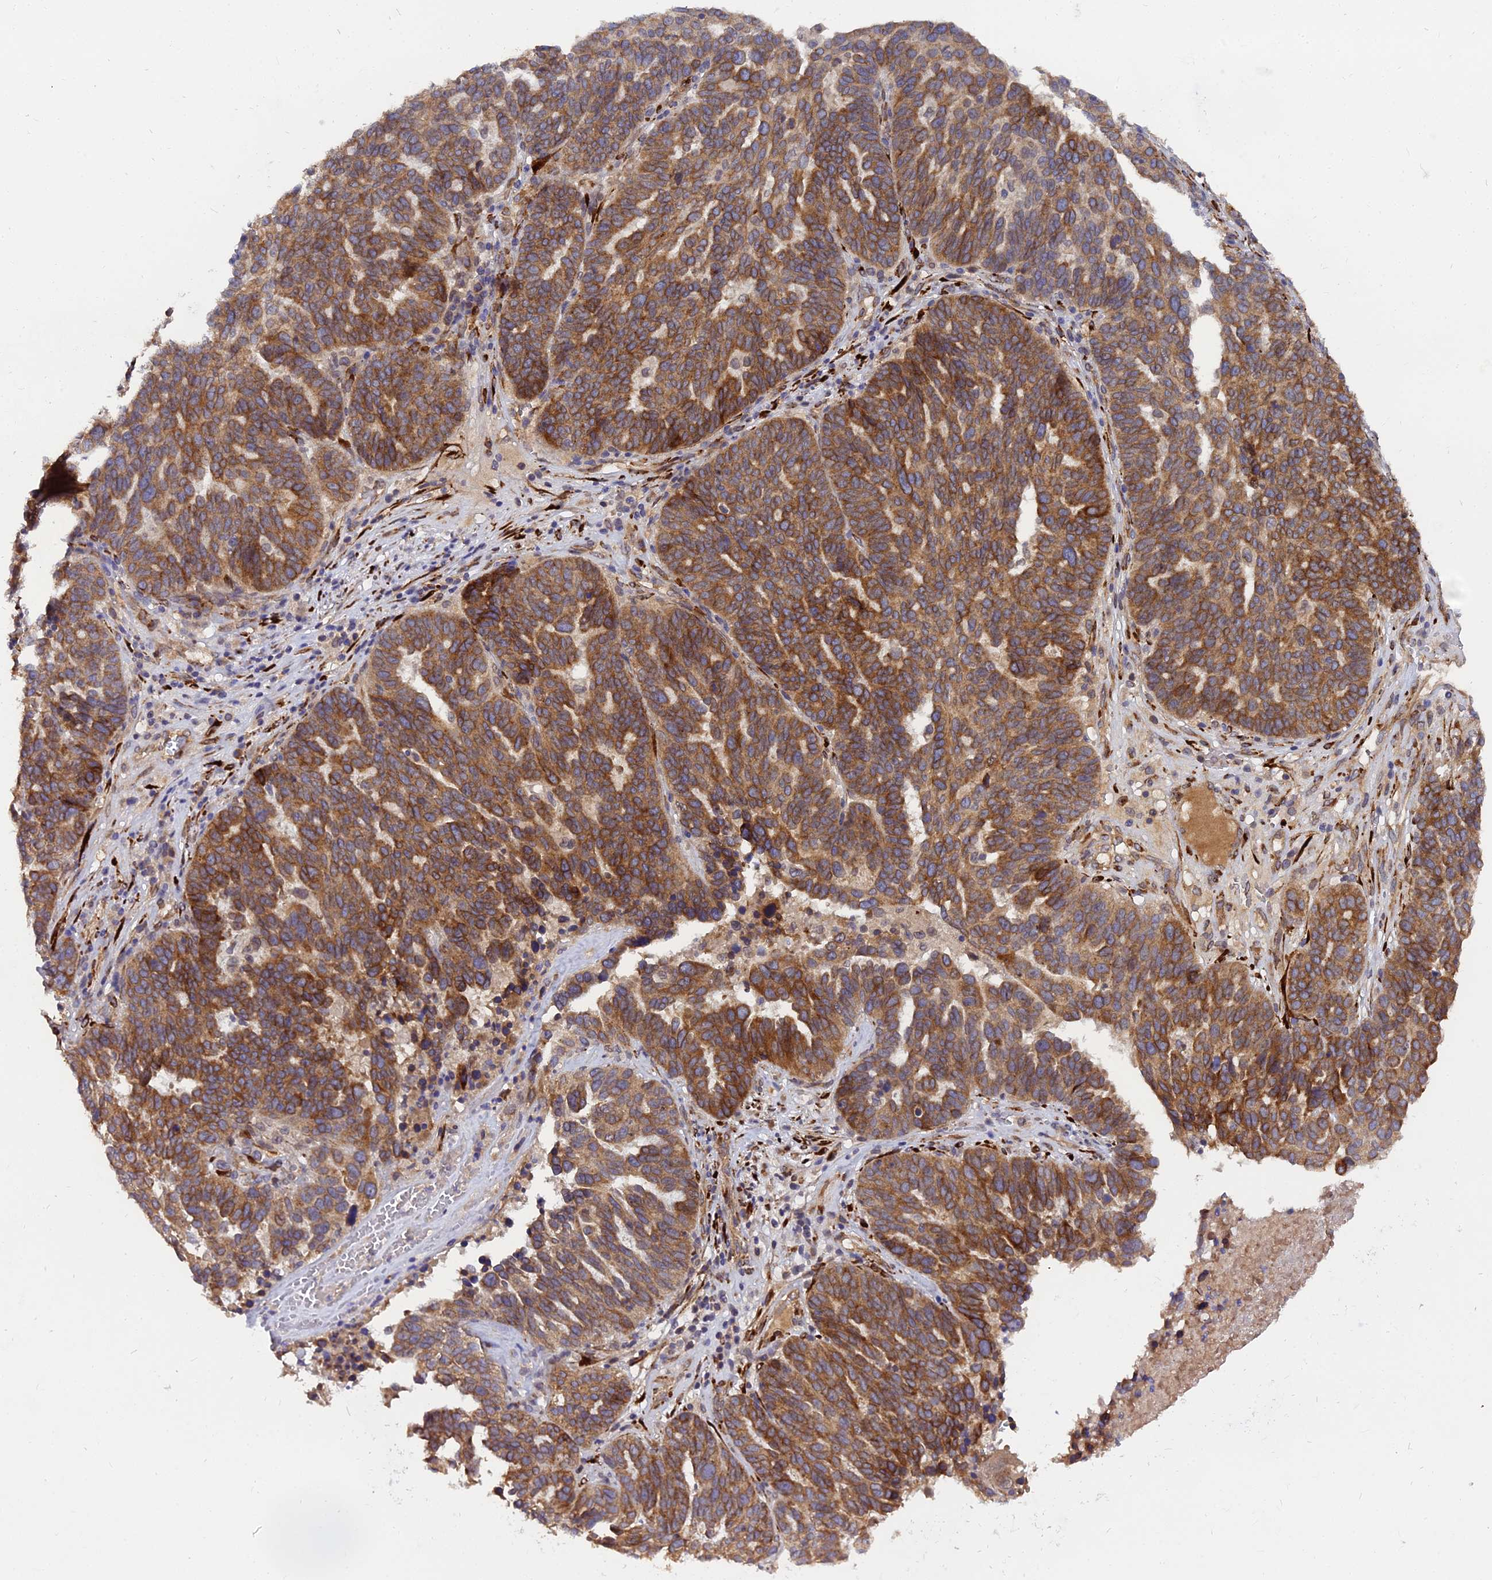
{"staining": {"intensity": "strong", "quantity": ">75%", "location": "cytoplasmic/membranous"}, "tissue": "ovarian cancer", "cell_type": "Tumor cells", "image_type": "cancer", "snomed": [{"axis": "morphology", "description": "Cystadenocarcinoma, serous, NOS"}, {"axis": "topography", "description": "Ovary"}], "caption": "Protein staining demonstrates strong cytoplasmic/membranous positivity in approximately >75% of tumor cells in ovarian cancer (serous cystadenocarcinoma).", "gene": "PDE4D", "patient": {"sex": "female", "age": 59}}